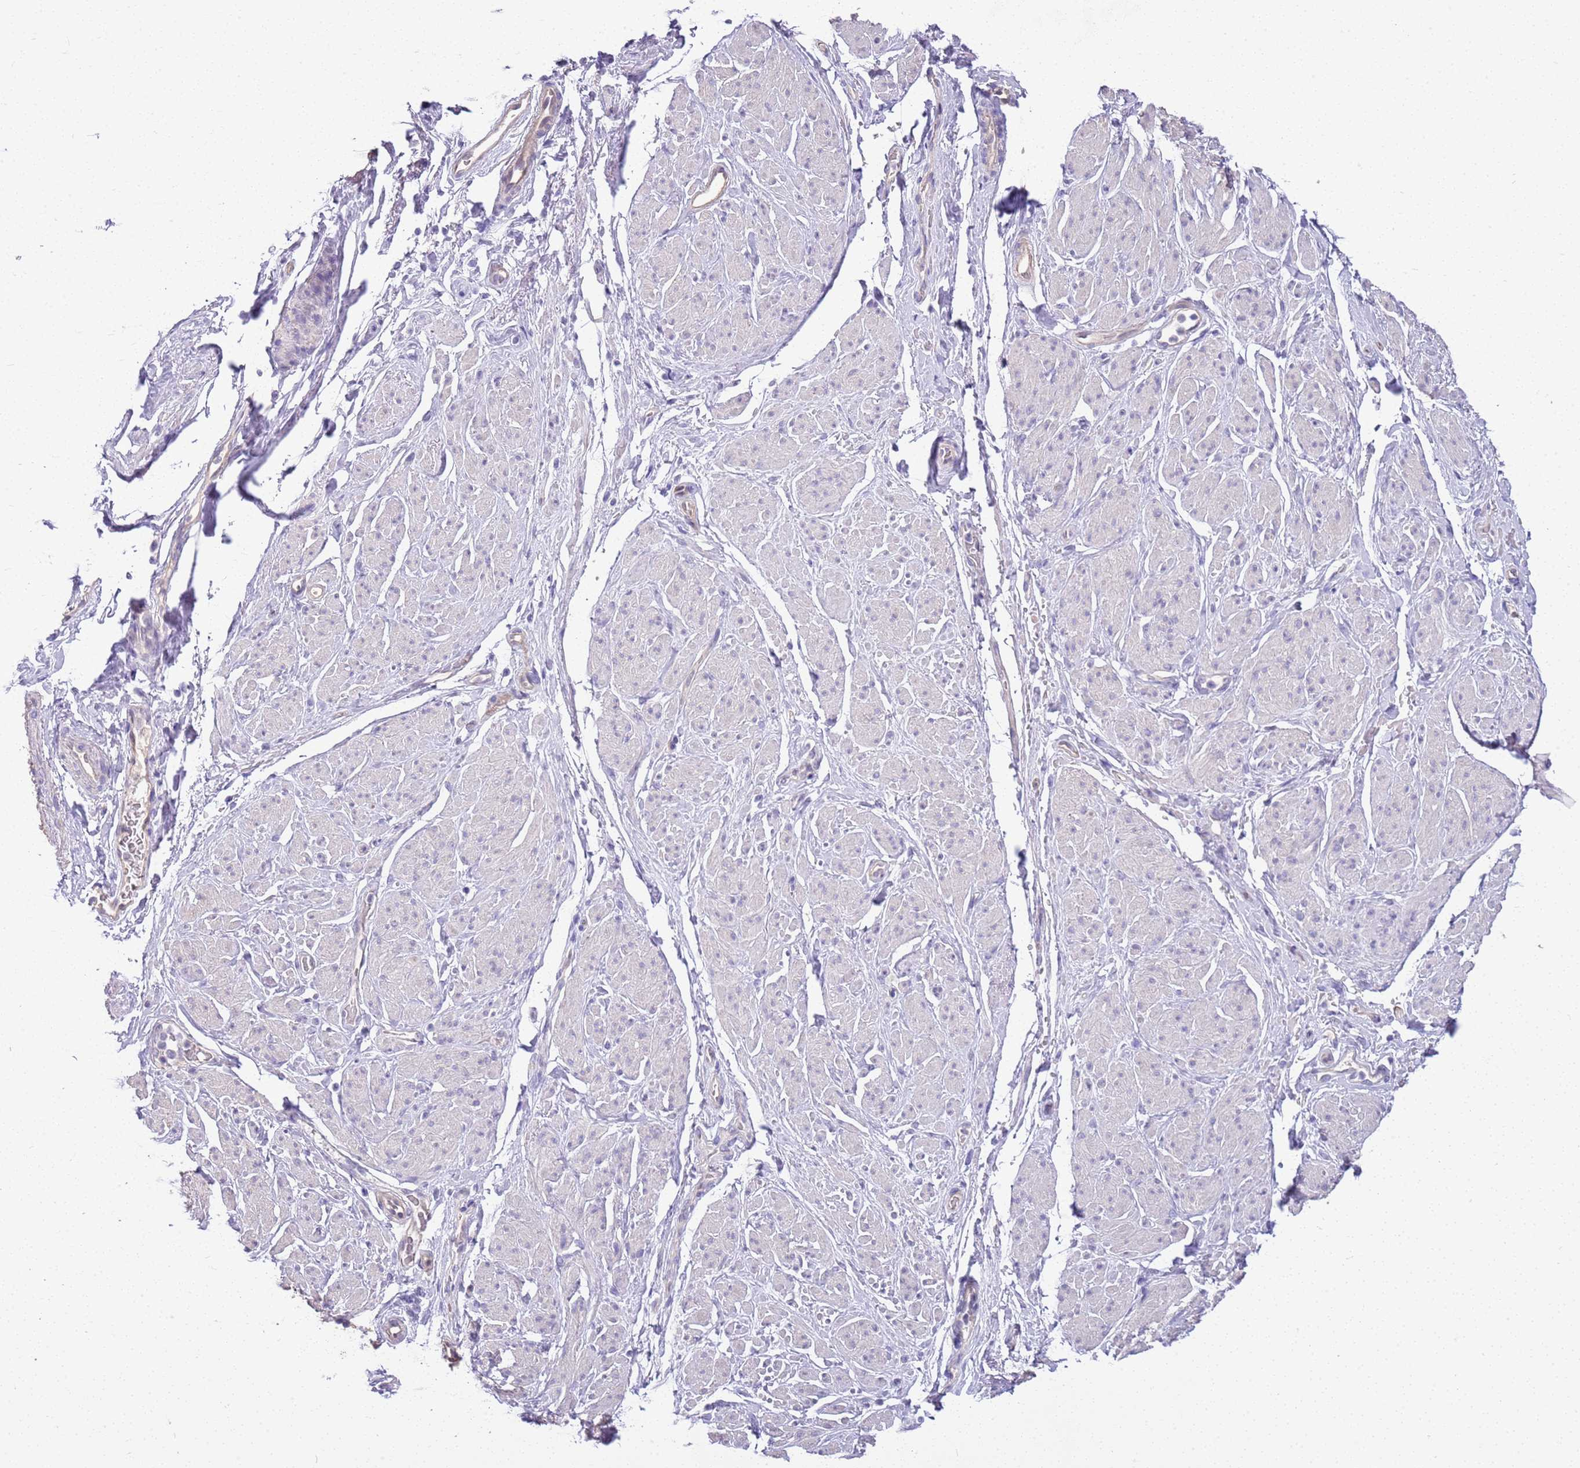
{"staining": {"intensity": "negative", "quantity": "none", "location": "none"}, "tissue": "smooth muscle", "cell_type": "Smooth muscle cells", "image_type": "normal", "snomed": [{"axis": "morphology", "description": "Normal tissue, NOS"}, {"axis": "topography", "description": "Smooth muscle"}, {"axis": "topography", "description": "Peripheral nerve tissue"}], "caption": "A high-resolution photomicrograph shows immunohistochemistry staining of unremarkable smooth muscle, which shows no significant positivity in smooth muscle cells.", "gene": "CTRC", "patient": {"sex": "male", "age": 69}}